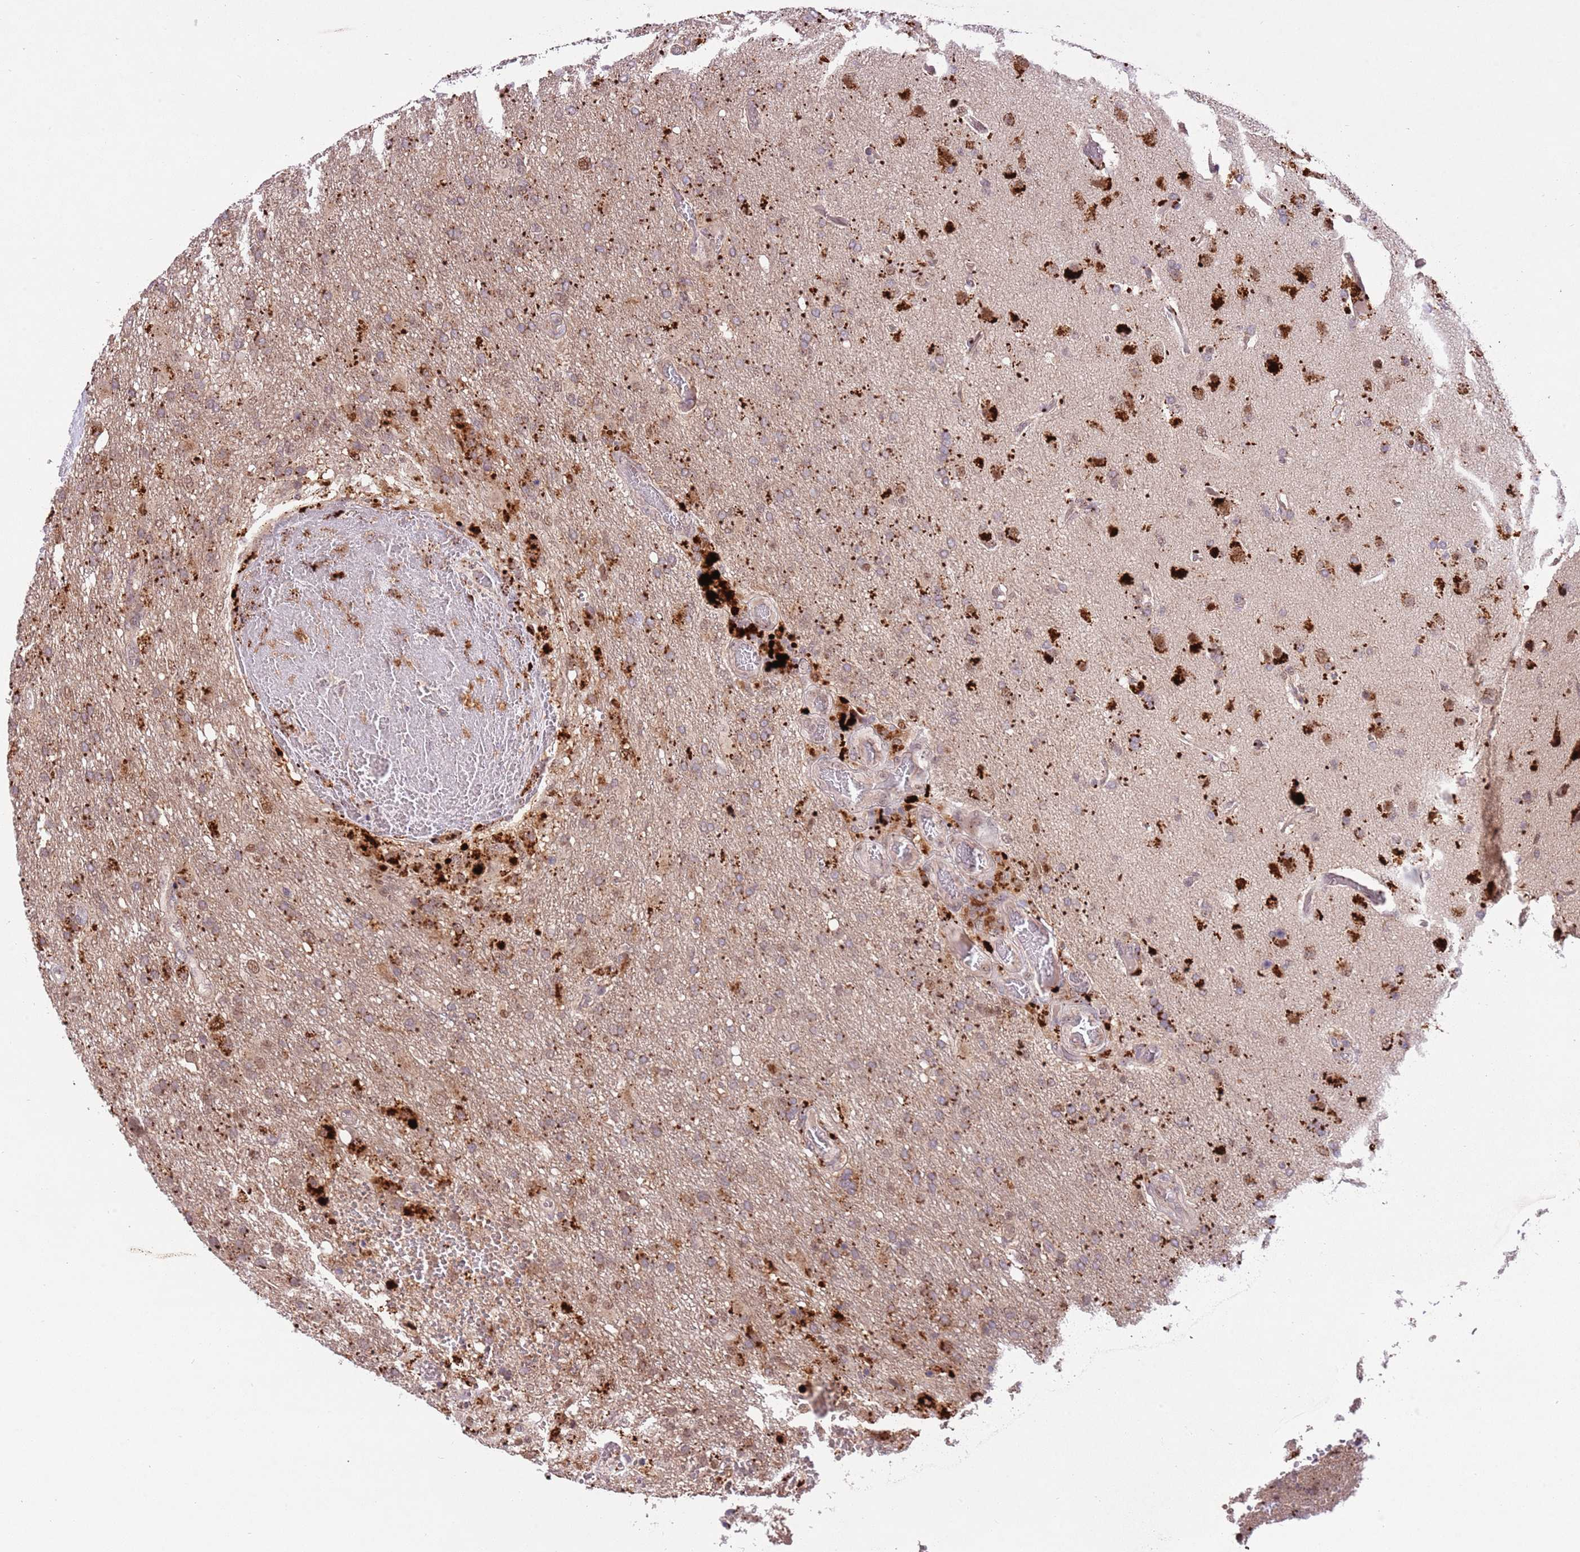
{"staining": {"intensity": "moderate", "quantity": ">75%", "location": "cytoplasmic/membranous"}, "tissue": "glioma", "cell_type": "Tumor cells", "image_type": "cancer", "snomed": [{"axis": "morphology", "description": "Glioma, malignant, High grade"}, {"axis": "topography", "description": "Brain"}], "caption": "Approximately >75% of tumor cells in malignant glioma (high-grade) show moderate cytoplasmic/membranous protein expression as visualized by brown immunohistochemical staining.", "gene": "TRIM27", "patient": {"sex": "female", "age": 74}}